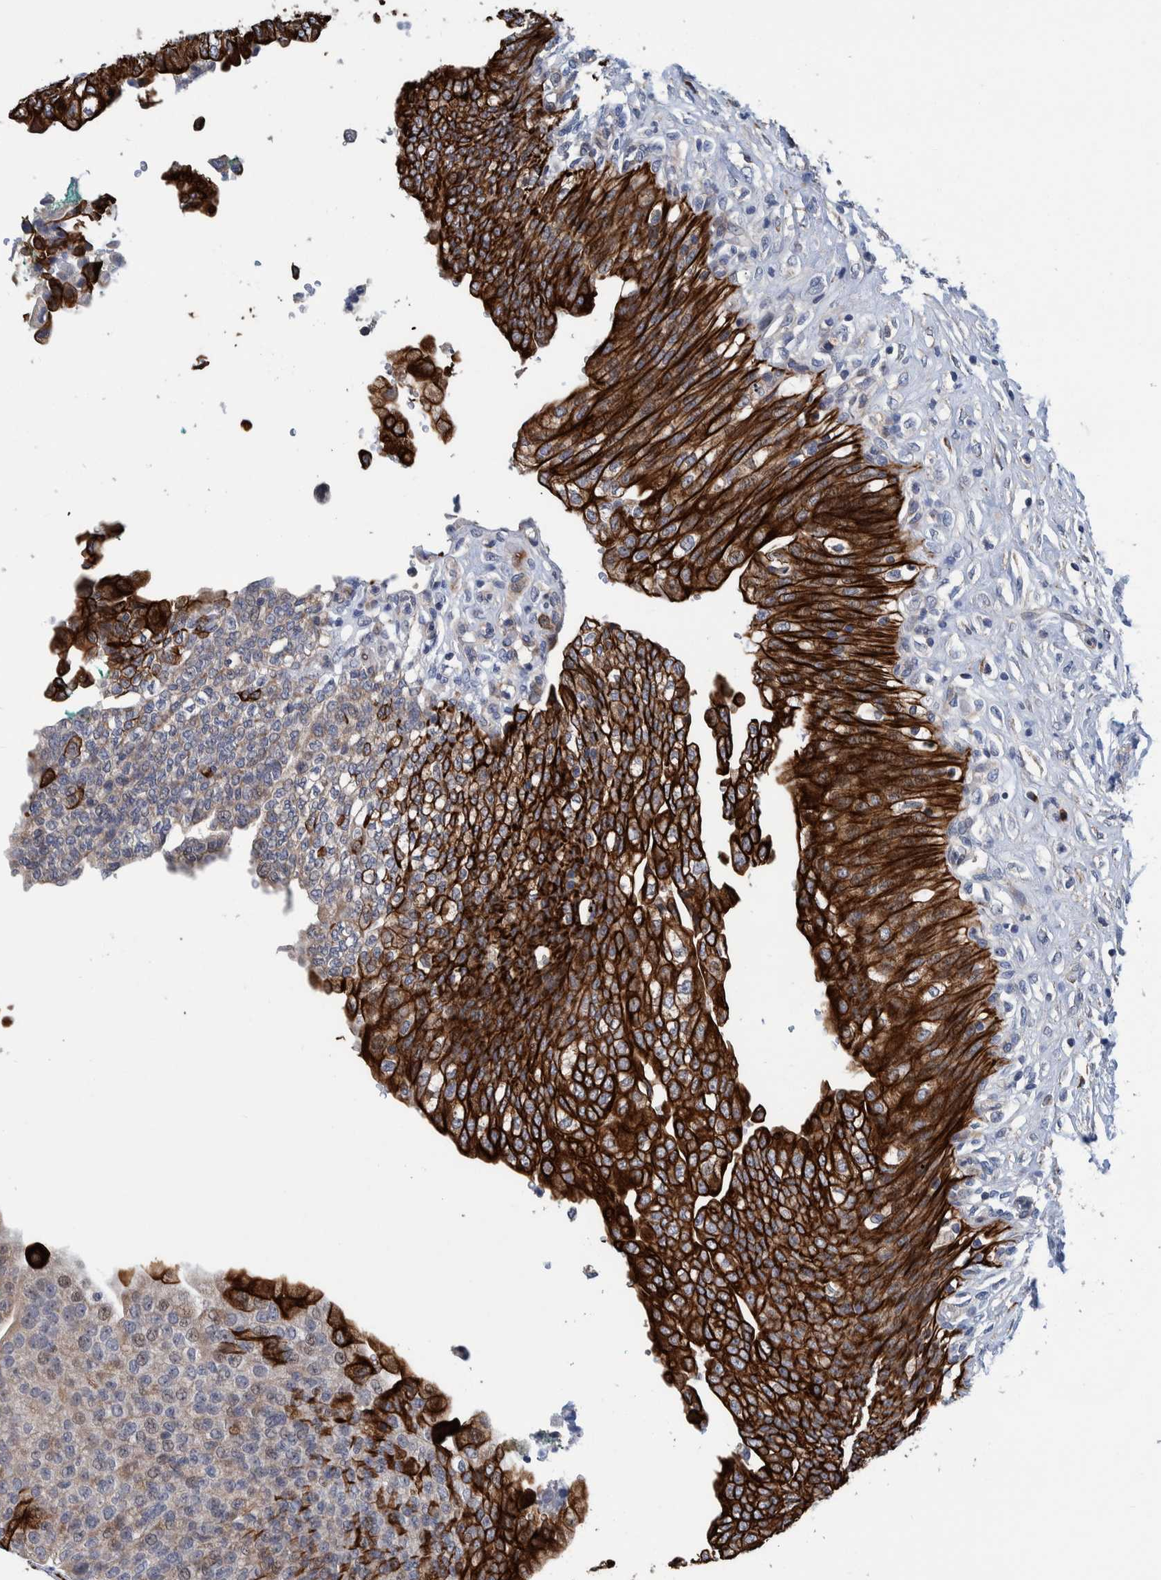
{"staining": {"intensity": "strong", "quantity": "25%-75%", "location": "cytoplasmic/membranous"}, "tissue": "urinary bladder", "cell_type": "Urothelial cells", "image_type": "normal", "snomed": [{"axis": "morphology", "description": "Urothelial carcinoma, High grade"}, {"axis": "topography", "description": "Urinary bladder"}], "caption": "Immunohistochemical staining of normal urinary bladder demonstrates strong cytoplasmic/membranous protein expression in approximately 25%-75% of urothelial cells.", "gene": "MKS1", "patient": {"sex": "male", "age": 46}}